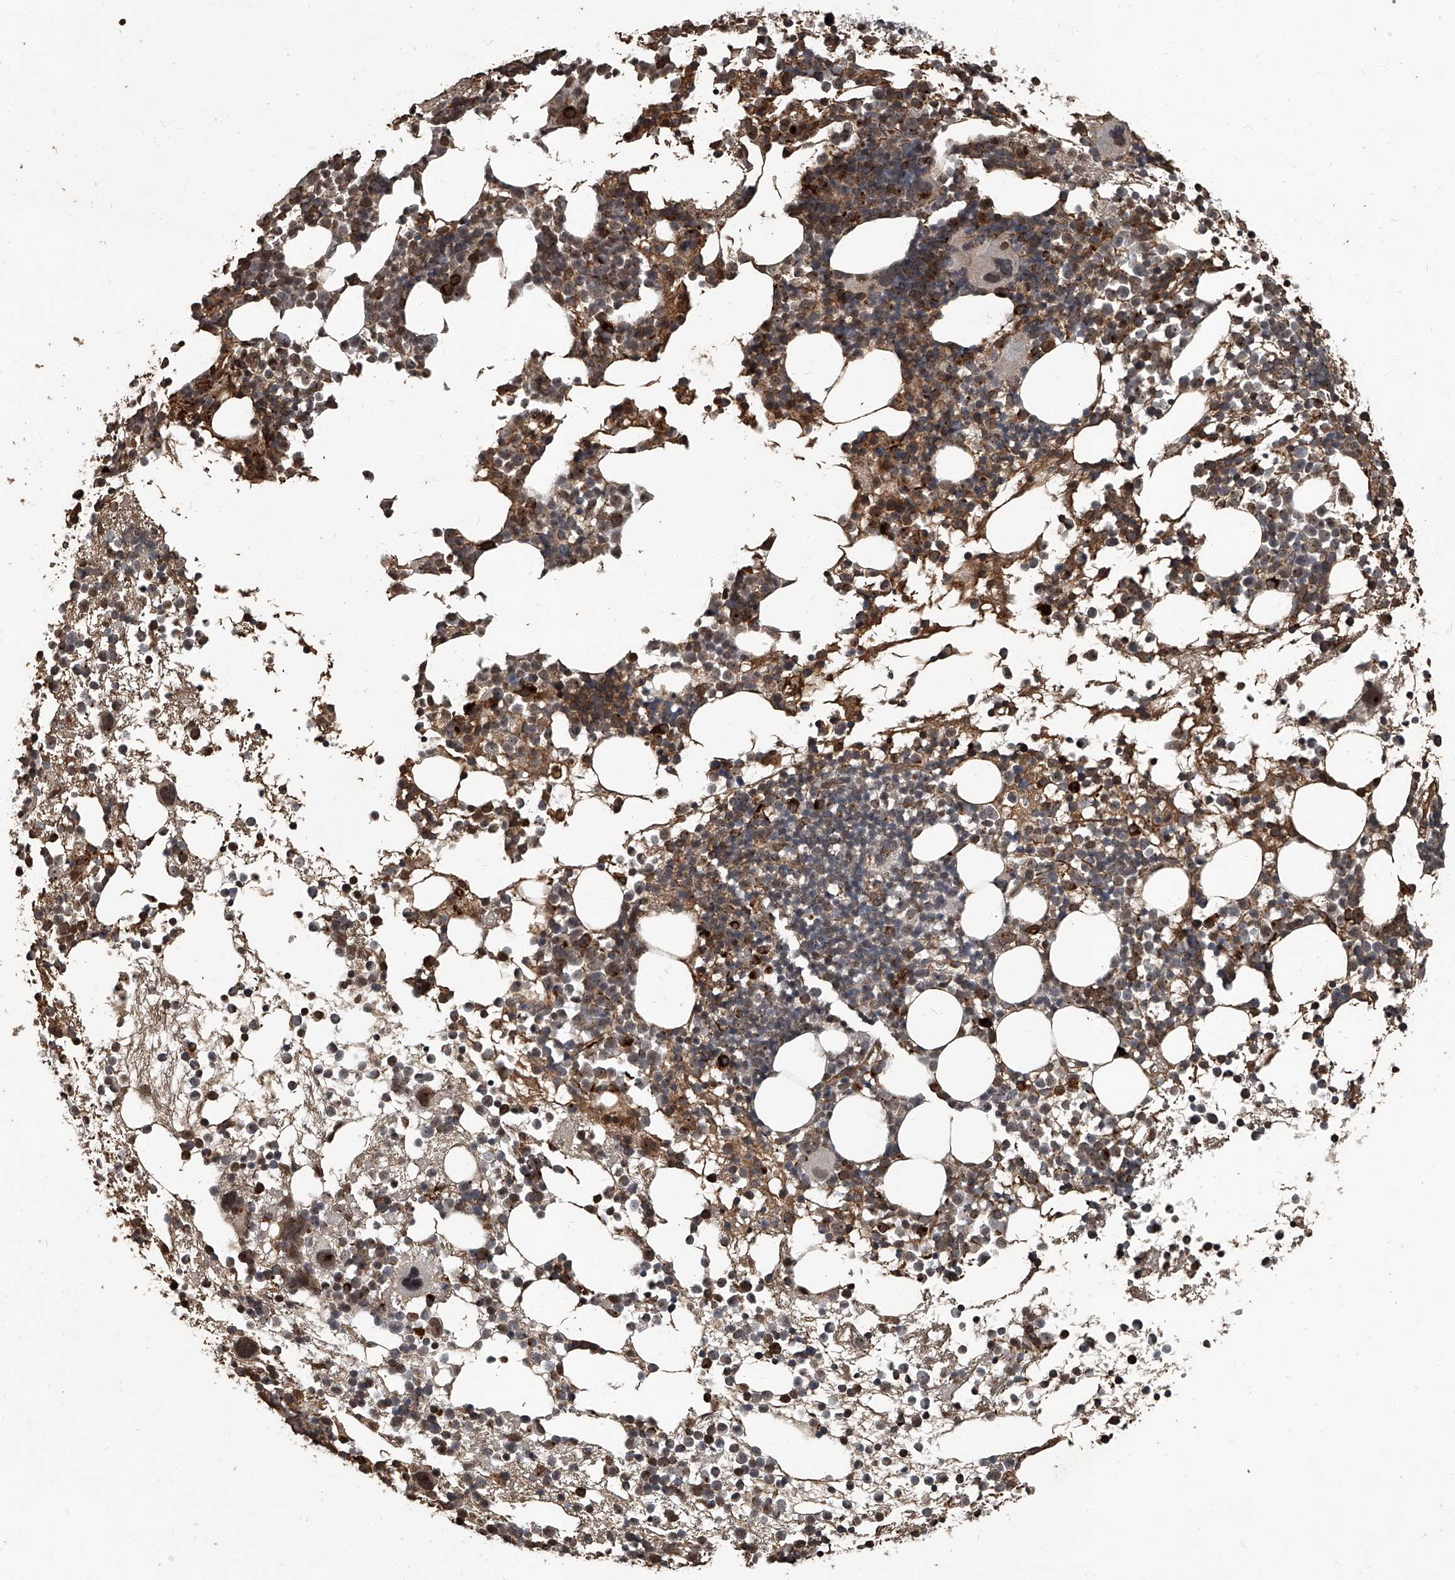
{"staining": {"intensity": "strong", "quantity": "25%-75%", "location": "cytoplasmic/membranous"}, "tissue": "bone marrow", "cell_type": "Hematopoietic cells", "image_type": "normal", "snomed": [{"axis": "morphology", "description": "Normal tissue, NOS"}, {"axis": "topography", "description": "Bone marrow"}], "caption": "Immunohistochemical staining of benign bone marrow exhibits 25%-75% levels of strong cytoplasmic/membranous protein positivity in about 25%-75% of hematopoietic cells.", "gene": "GPR132", "patient": {"sex": "female", "age": 57}}